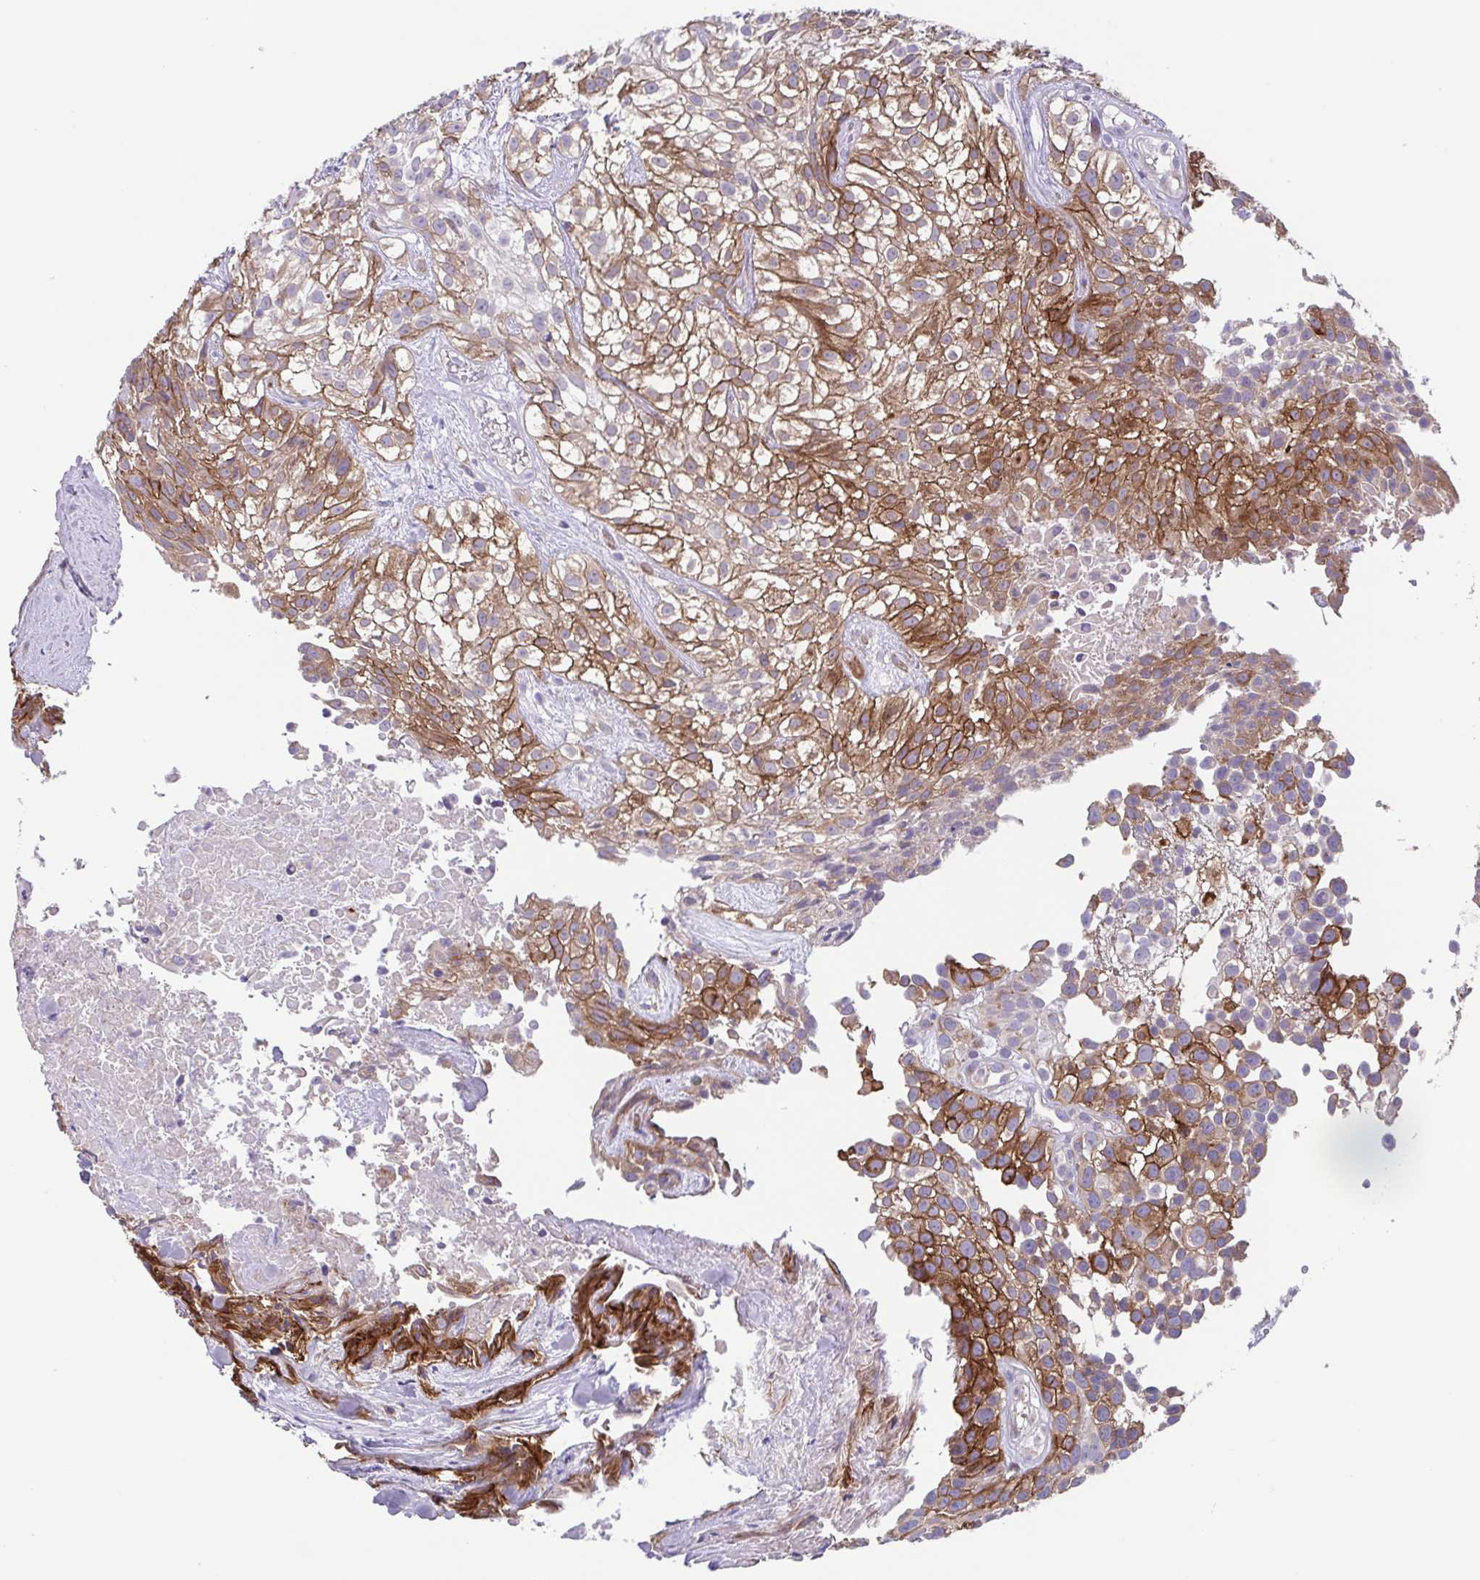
{"staining": {"intensity": "moderate", "quantity": ">75%", "location": "cytoplasmic/membranous"}, "tissue": "urothelial cancer", "cell_type": "Tumor cells", "image_type": "cancer", "snomed": [{"axis": "morphology", "description": "Urothelial carcinoma, High grade"}, {"axis": "topography", "description": "Urinary bladder"}], "caption": "Immunohistochemistry micrograph of neoplastic tissue: human urothelial carcinoma (high-grade) stained using IHC reveals medium levels of moderate protein expression localized specifically in the cytoplasmic/membranous of tumor cells, appearing as a cytoplasmic/membranous brown color.", "gene": "COL17A1", "patient": {"sex": "male", "age": 56}}